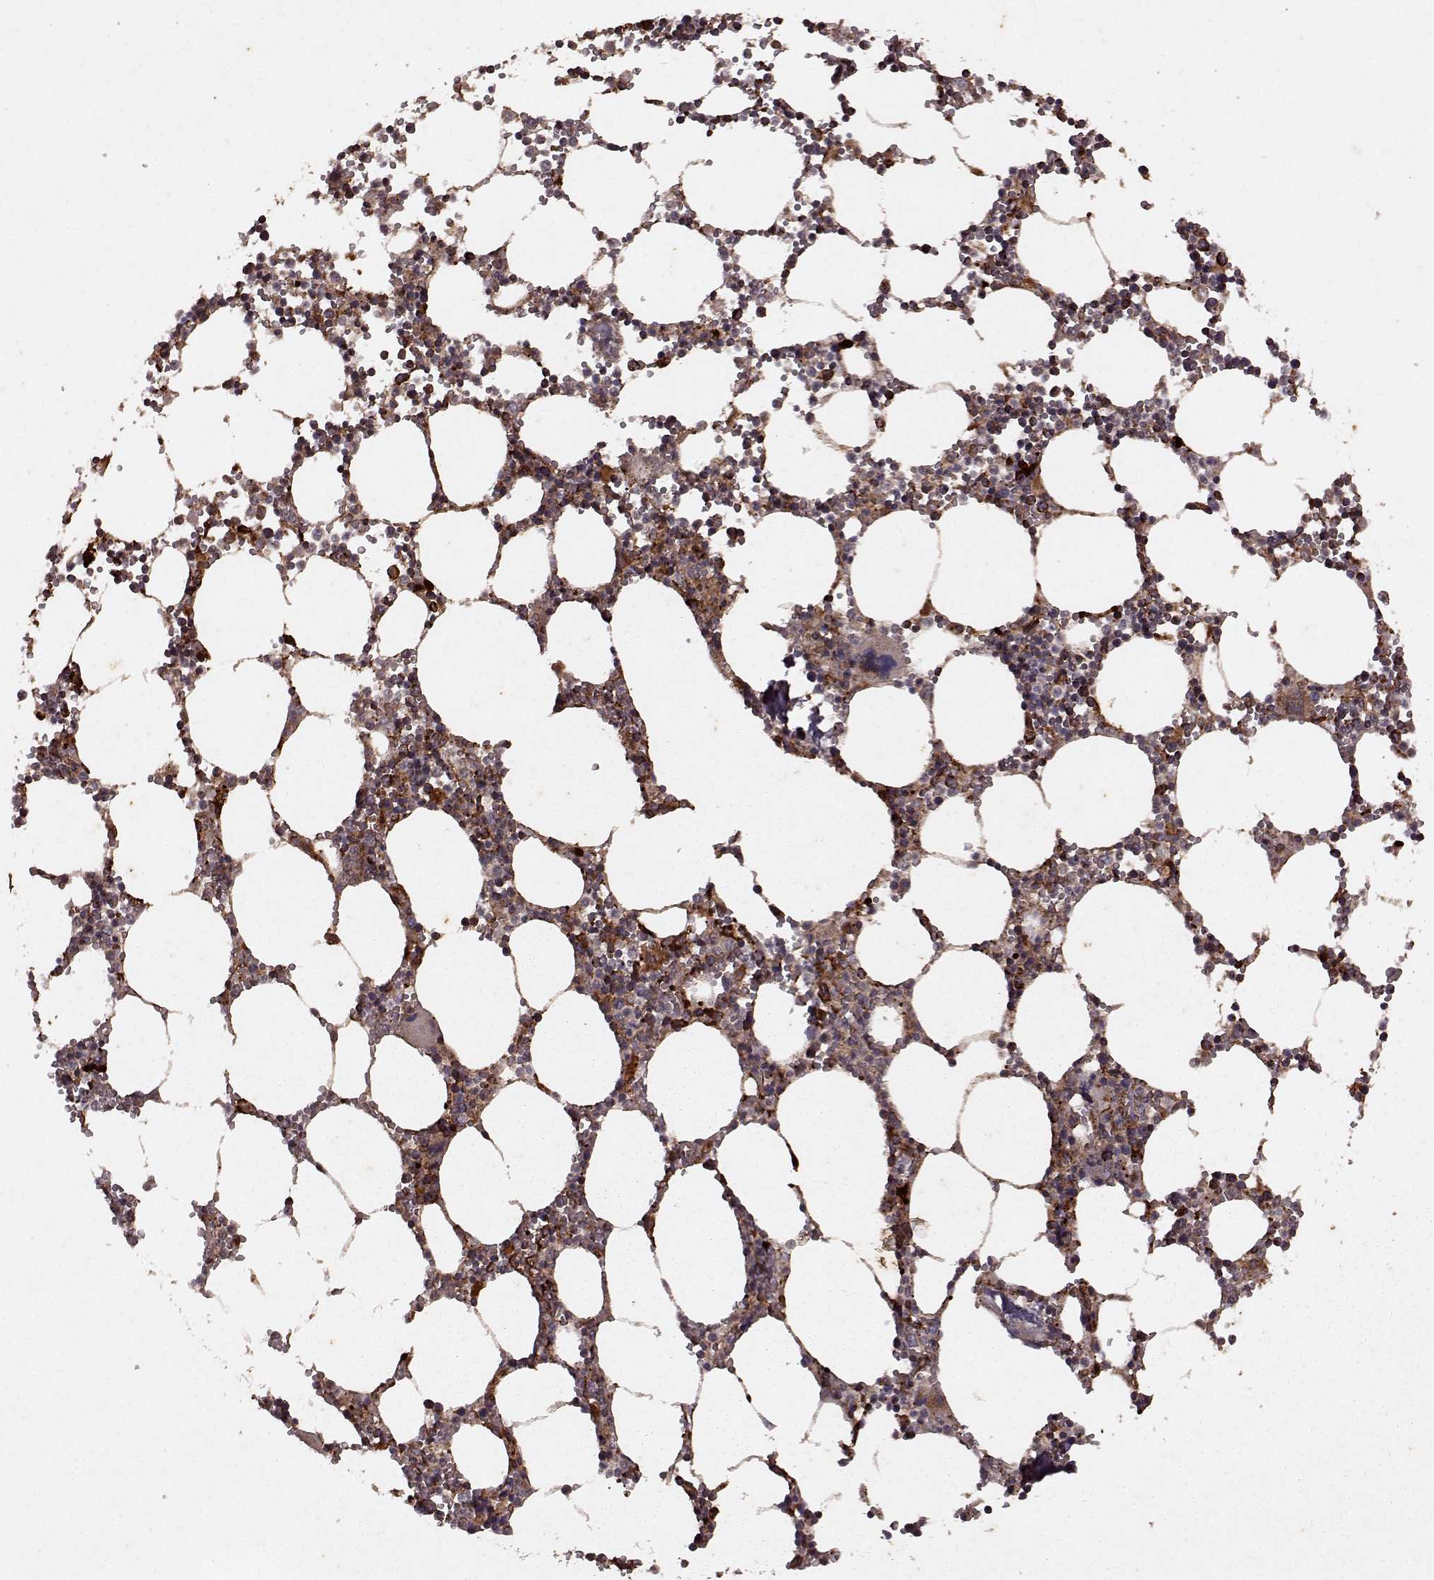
{"staining": {"intensity": "strong", "quantity": "<25%", "location": "cytoplasmic/membranous"}, "tissue": "bone marrow", "cell_type": "Hematopoietic cells", "image_type": "normal", "snomed": [{"axis": "morphology", "description": "Normal tissue, NOS"}, {"axis": "topography", "description": "Bone marrow"}], "caption": "IHC of normal bone marrow displays medium levels of strong cytoplasmic/membranous positivity in about <25% of hematopoietic cells.", "gene": "ENSG00000285130", "patient": {"sex": "male", "age": 54}}